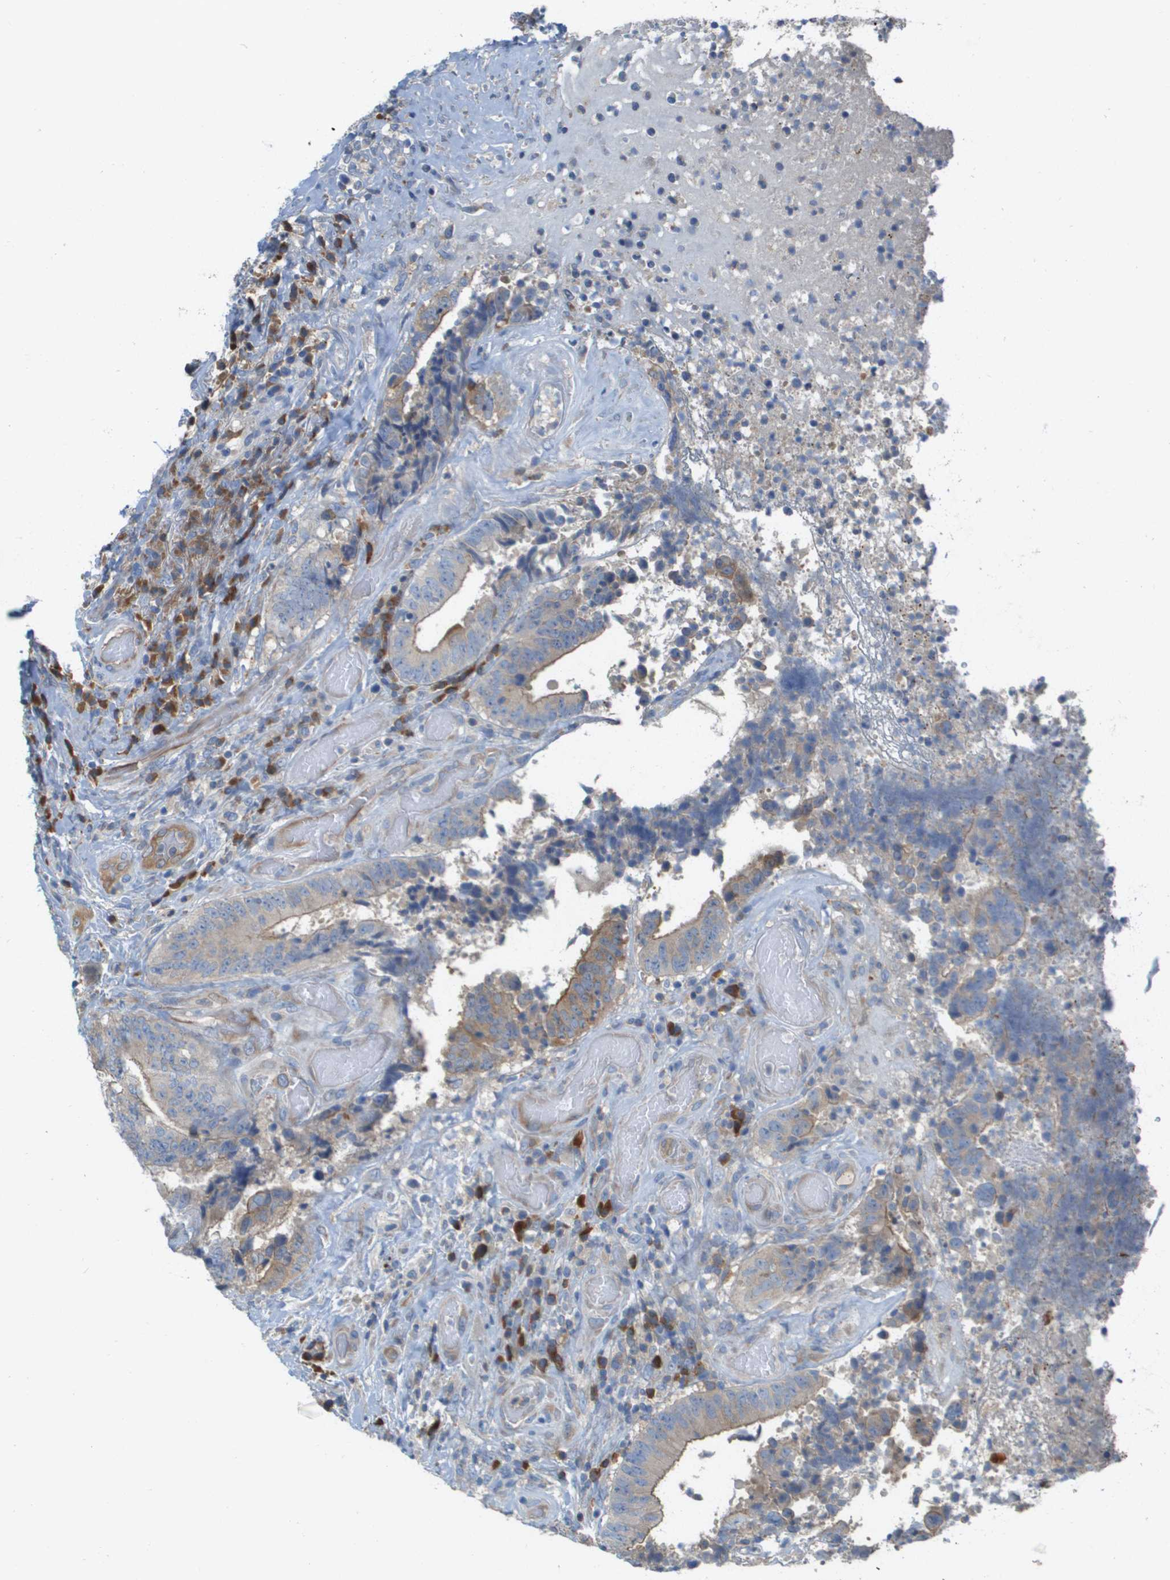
{"staining": {"intensity": "weak", "quantity": "25%-75%", "location": "cytoplasmic/membranous"}, "tissue": "colorectal cancer", "cell_type": "Tumor cells", "image_type": "cancer", "snomed": [{"axis": "morphology", "description": "Adenocarcinoma, NOS"}, {"axis": "topography", "description": "Rectum"}], "caption": "Protein expression analysis of human colorectal cancer (adenocarcinoma) reveals weak cytoplasmic/membranous staining in about 25%-75% of tumor cells.", "gene": "CASP10", "patient": {"sex": "male", "age": 72}}